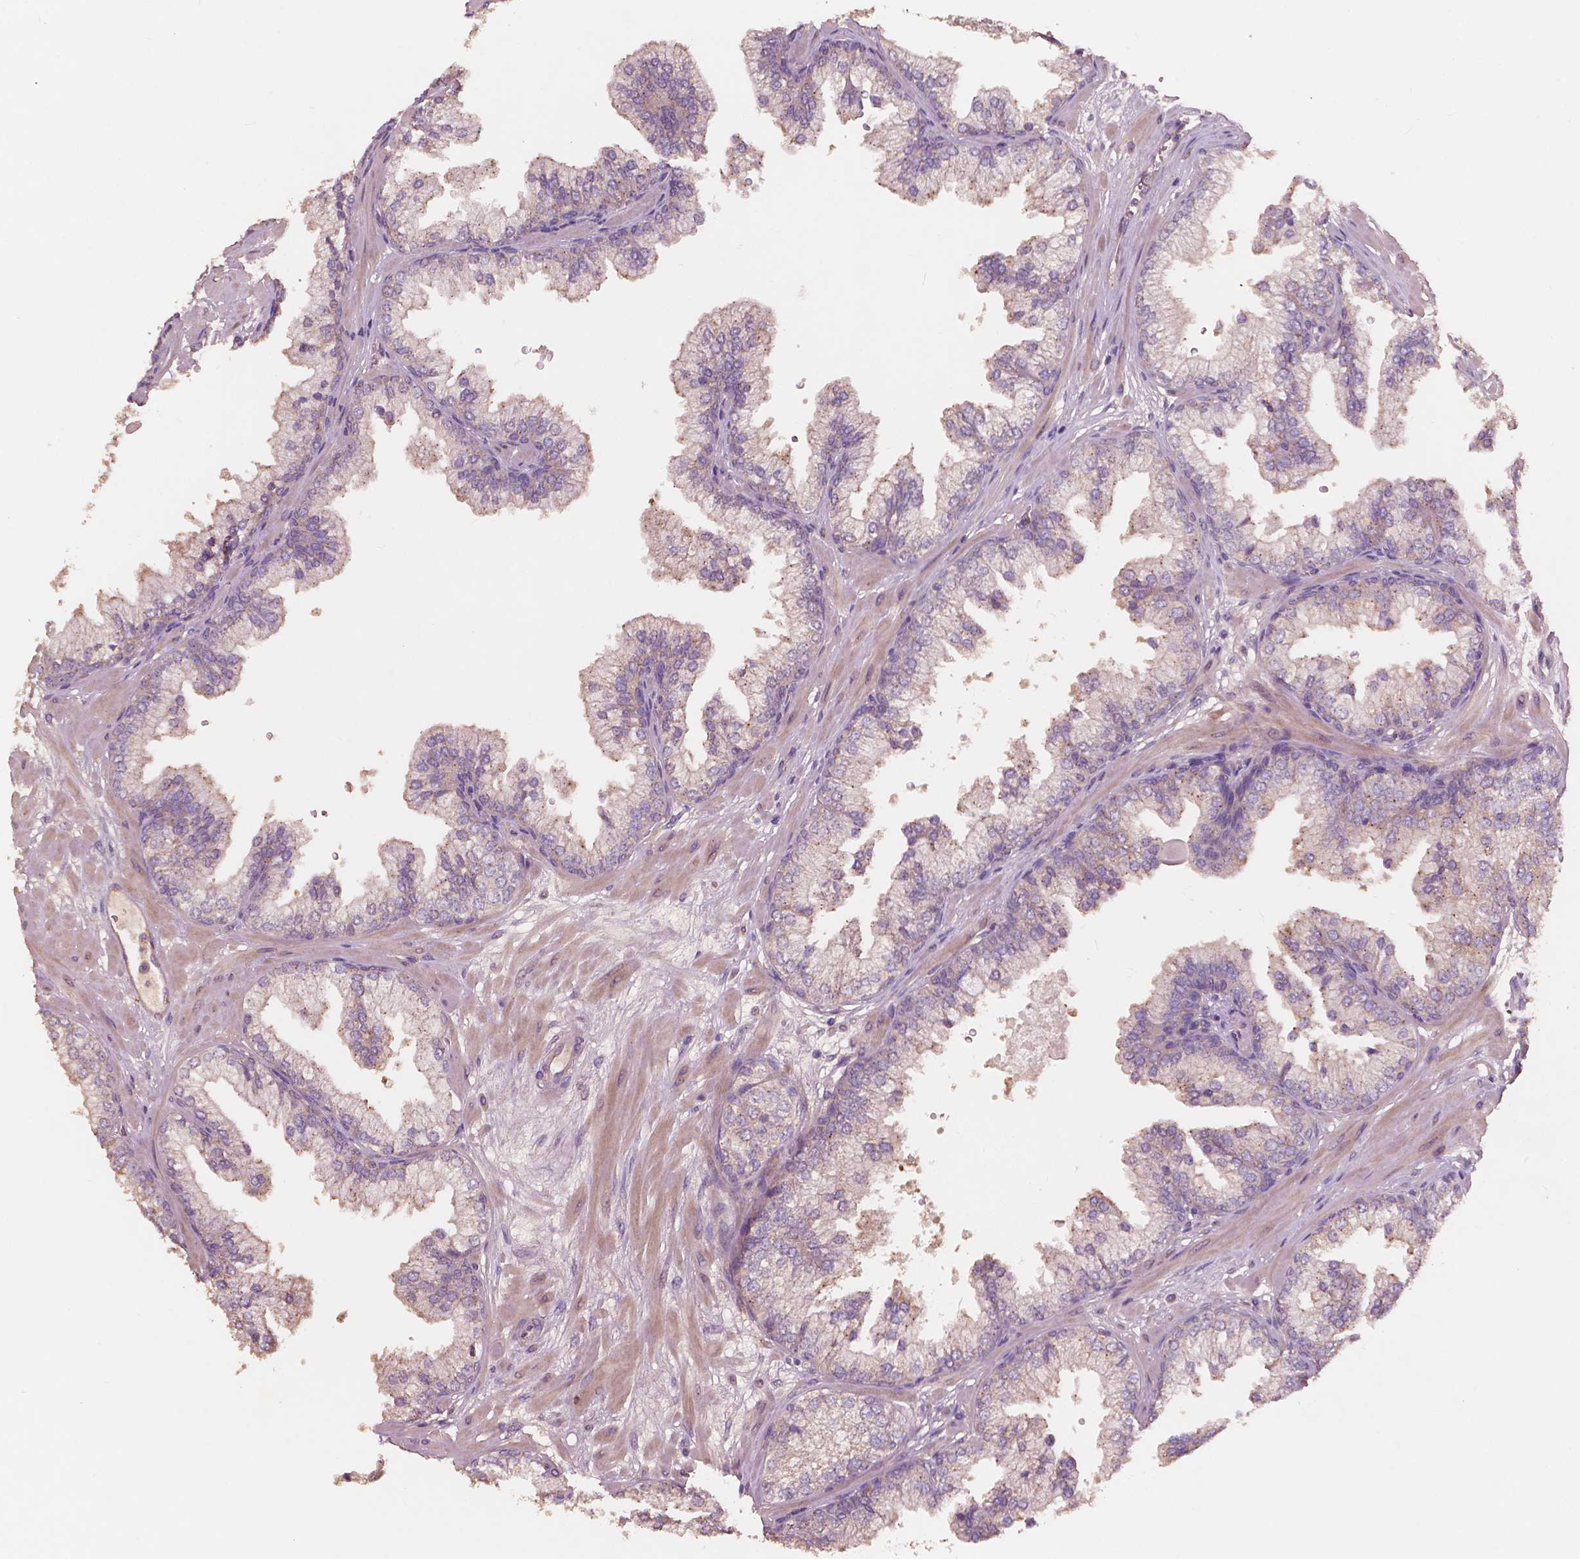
{"staining": {"intensity": "weak", "quantity": ">75%", "location": "cytoplasmic/membranous"}, "tissue": "prostate", "cell_type": "Glandular cells", "image_type": "normal", "snomed": [{"axis": "morphology", "description": "Normal tissue, NOS"}, {"axis": "topography", "description": "Prostate"}, {"axis": "topography", "description": "Peripheral nerve tissue"}], "caption": "Immunohistochemical staining of unremarkable human prostate exhibits weak cytoplasmic/membranous protein positivity in approximately >75% of glandular cells. (brown staining indicates protein expression, while blue staining denotes nuclei).", "gene": "CHPT1", "patient": {"sex": "male", "age": 61}}